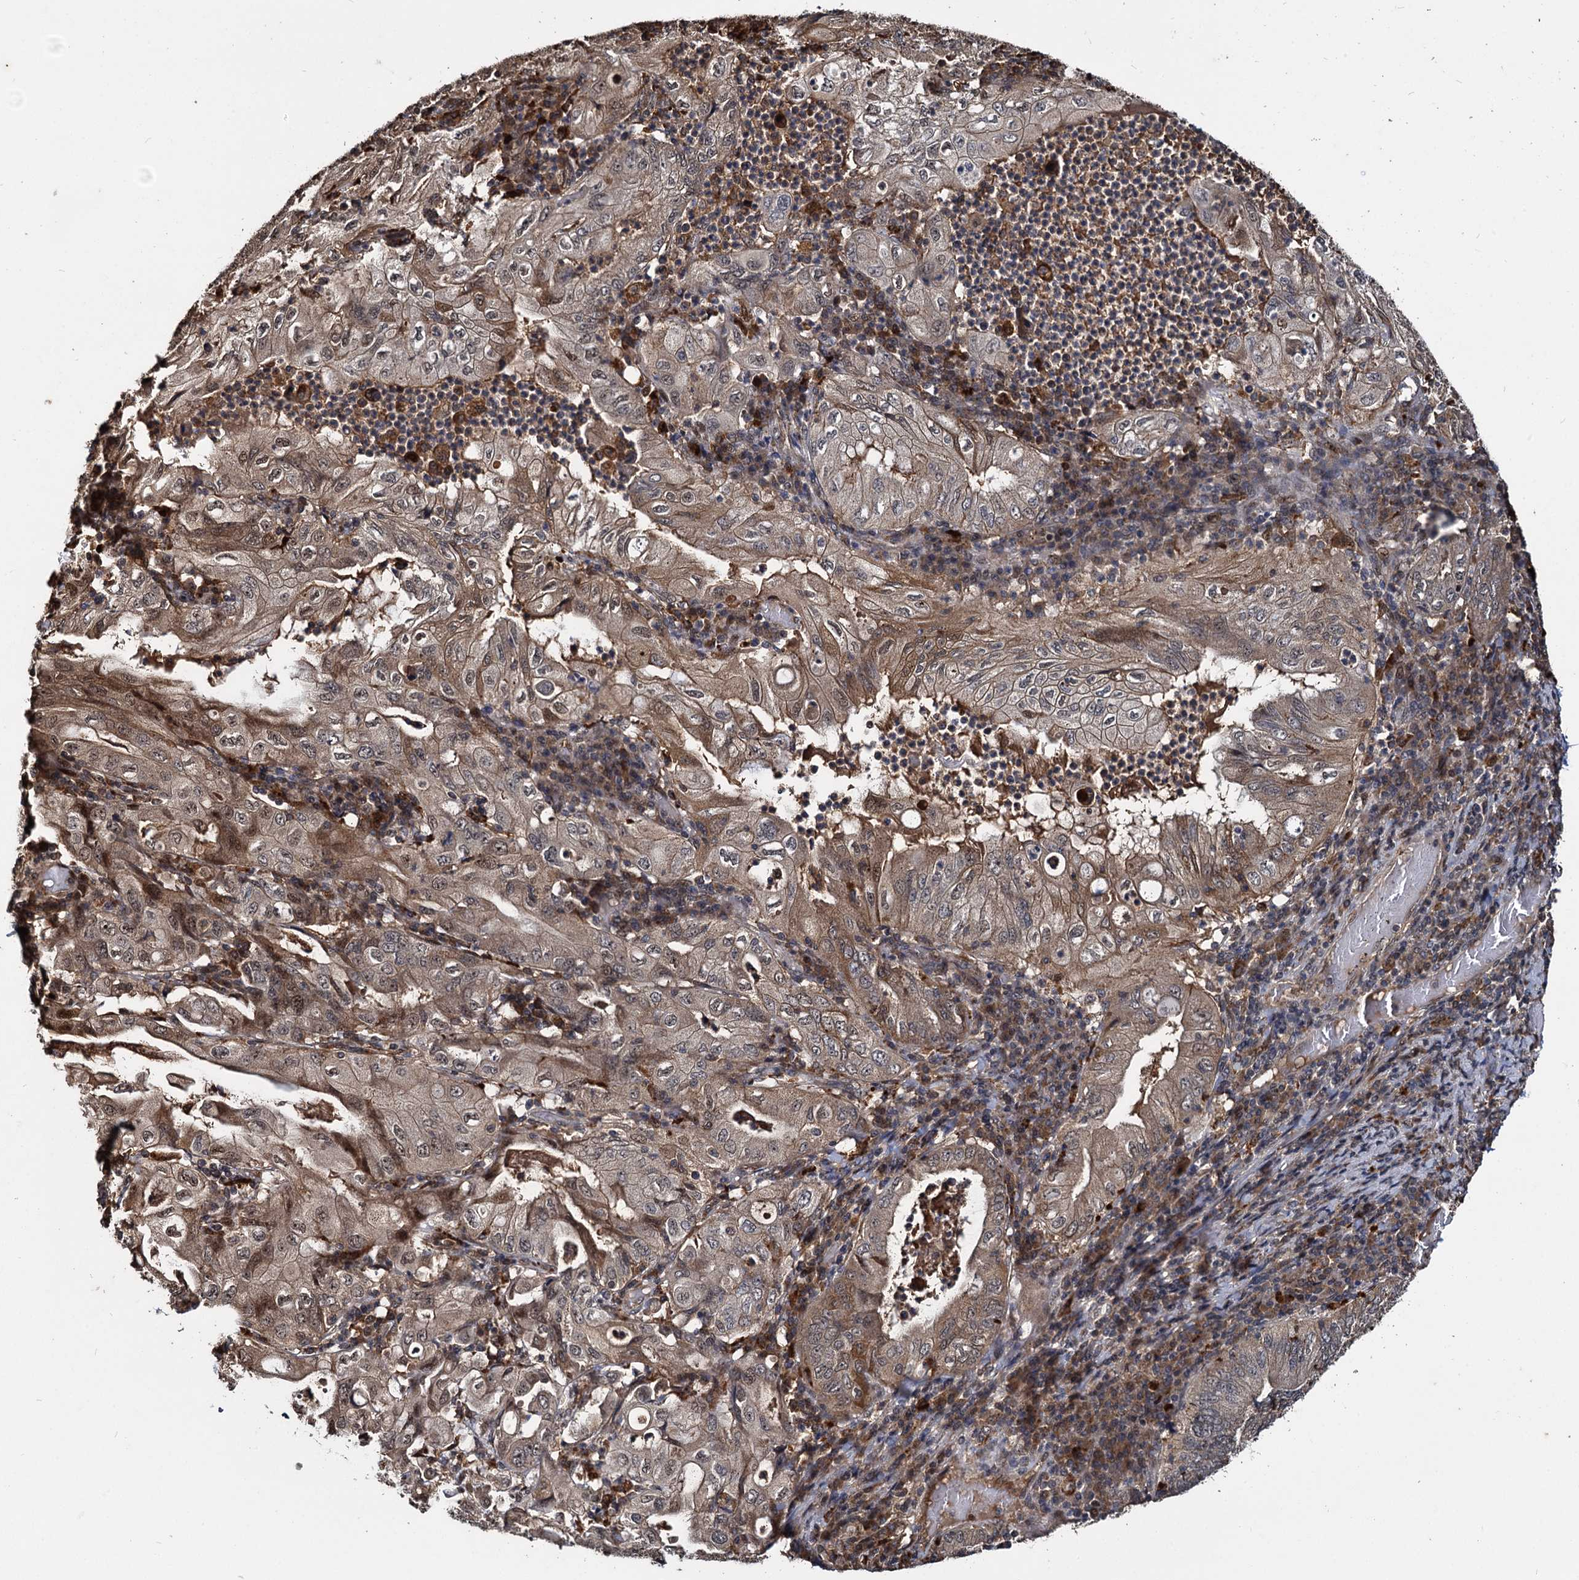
{"staining": {"intensity": "moderate", "quantity": ">75%", "location": "cytoplasmic/membranous,nuclear"}, "tissue": "stomach cancer", "cell_type": "Tumor cells", "image_type": "cancer", "snomed": [{"axis": "morphology", "description": "Normal tissue, NOS"}, {"axis": "morphology", "description": "Adenocarcinoma, NOS"}, {"axis": "topography", "description": "Esophagus"}, {"axis": "topography", "description": "Stomach, upper"}, {"axis": "topography", "description": "Peripheral nerve tissue"}], "caption": "Stomach cancer stained for a protein exhibits moderate cytoplasmic/membranous and nuclear positivity in tumor cells. The protein of interest is shown in brown color, while the nuclei are stained blue.", "gene": "CEP192", "patient": {"sex": "male", "age": 62}}